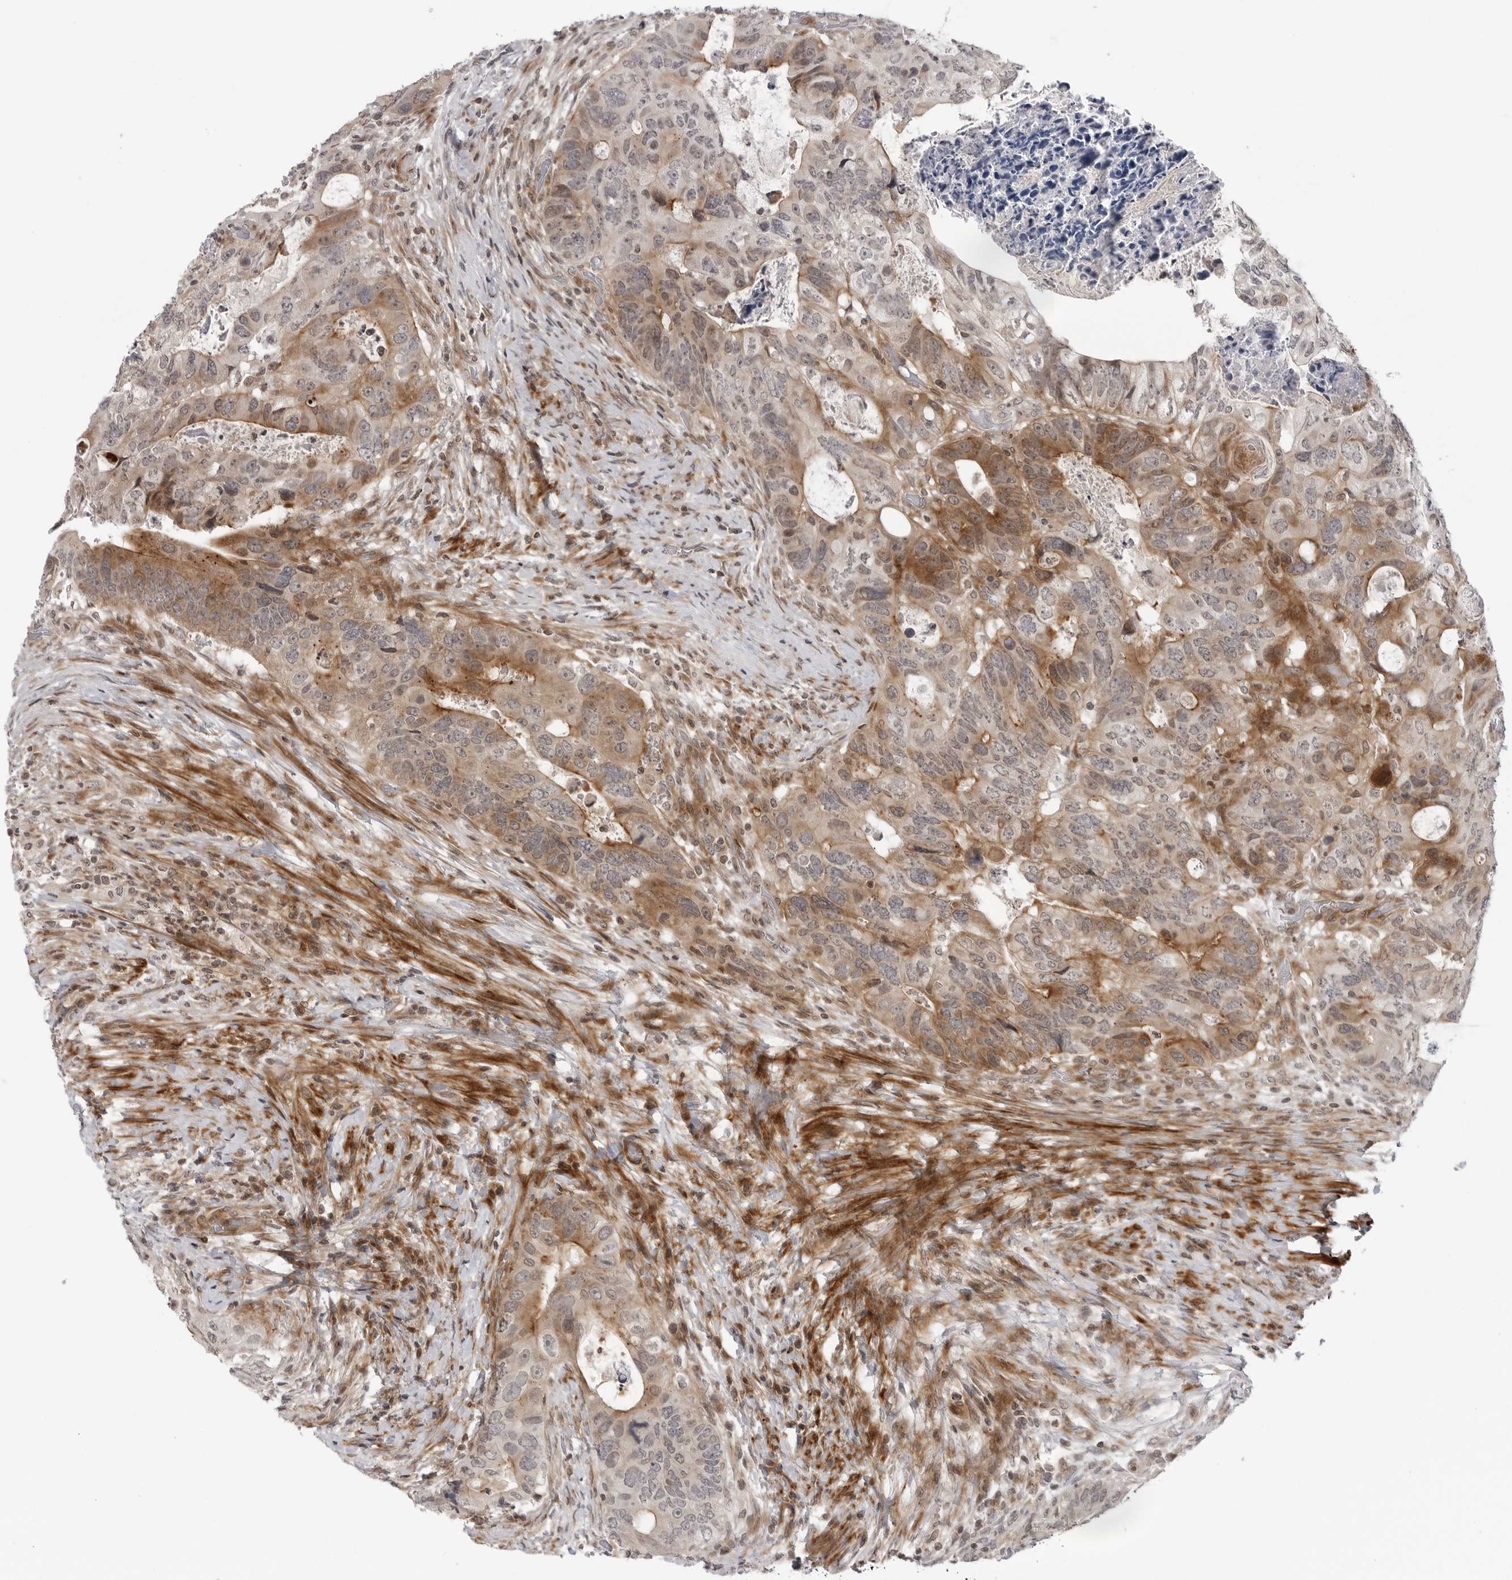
{"staining": {"intensity": "moderate", "quantity": "25%-75%", "location": "cytoplasmic/membranous"}, "tissue": "colorectal cancer", "cell_type": "Tumor cells", "image_type": "cancer", "snomed": [{"axis": "morphology", "description": "Adenocarcinoma, NOS"}, {"axis": "topography", "description": "Rectum"}], "caption": "The image demonstrates immunohistochemical staining of colorectal cancer (adenocarcinoma). There is moderate cytoplasmic/membranous staining is present in approximately 25%-75% of tumor cells.", "gene": "ADAMTS5", "patient": {"sex": "male", "age": 59}}